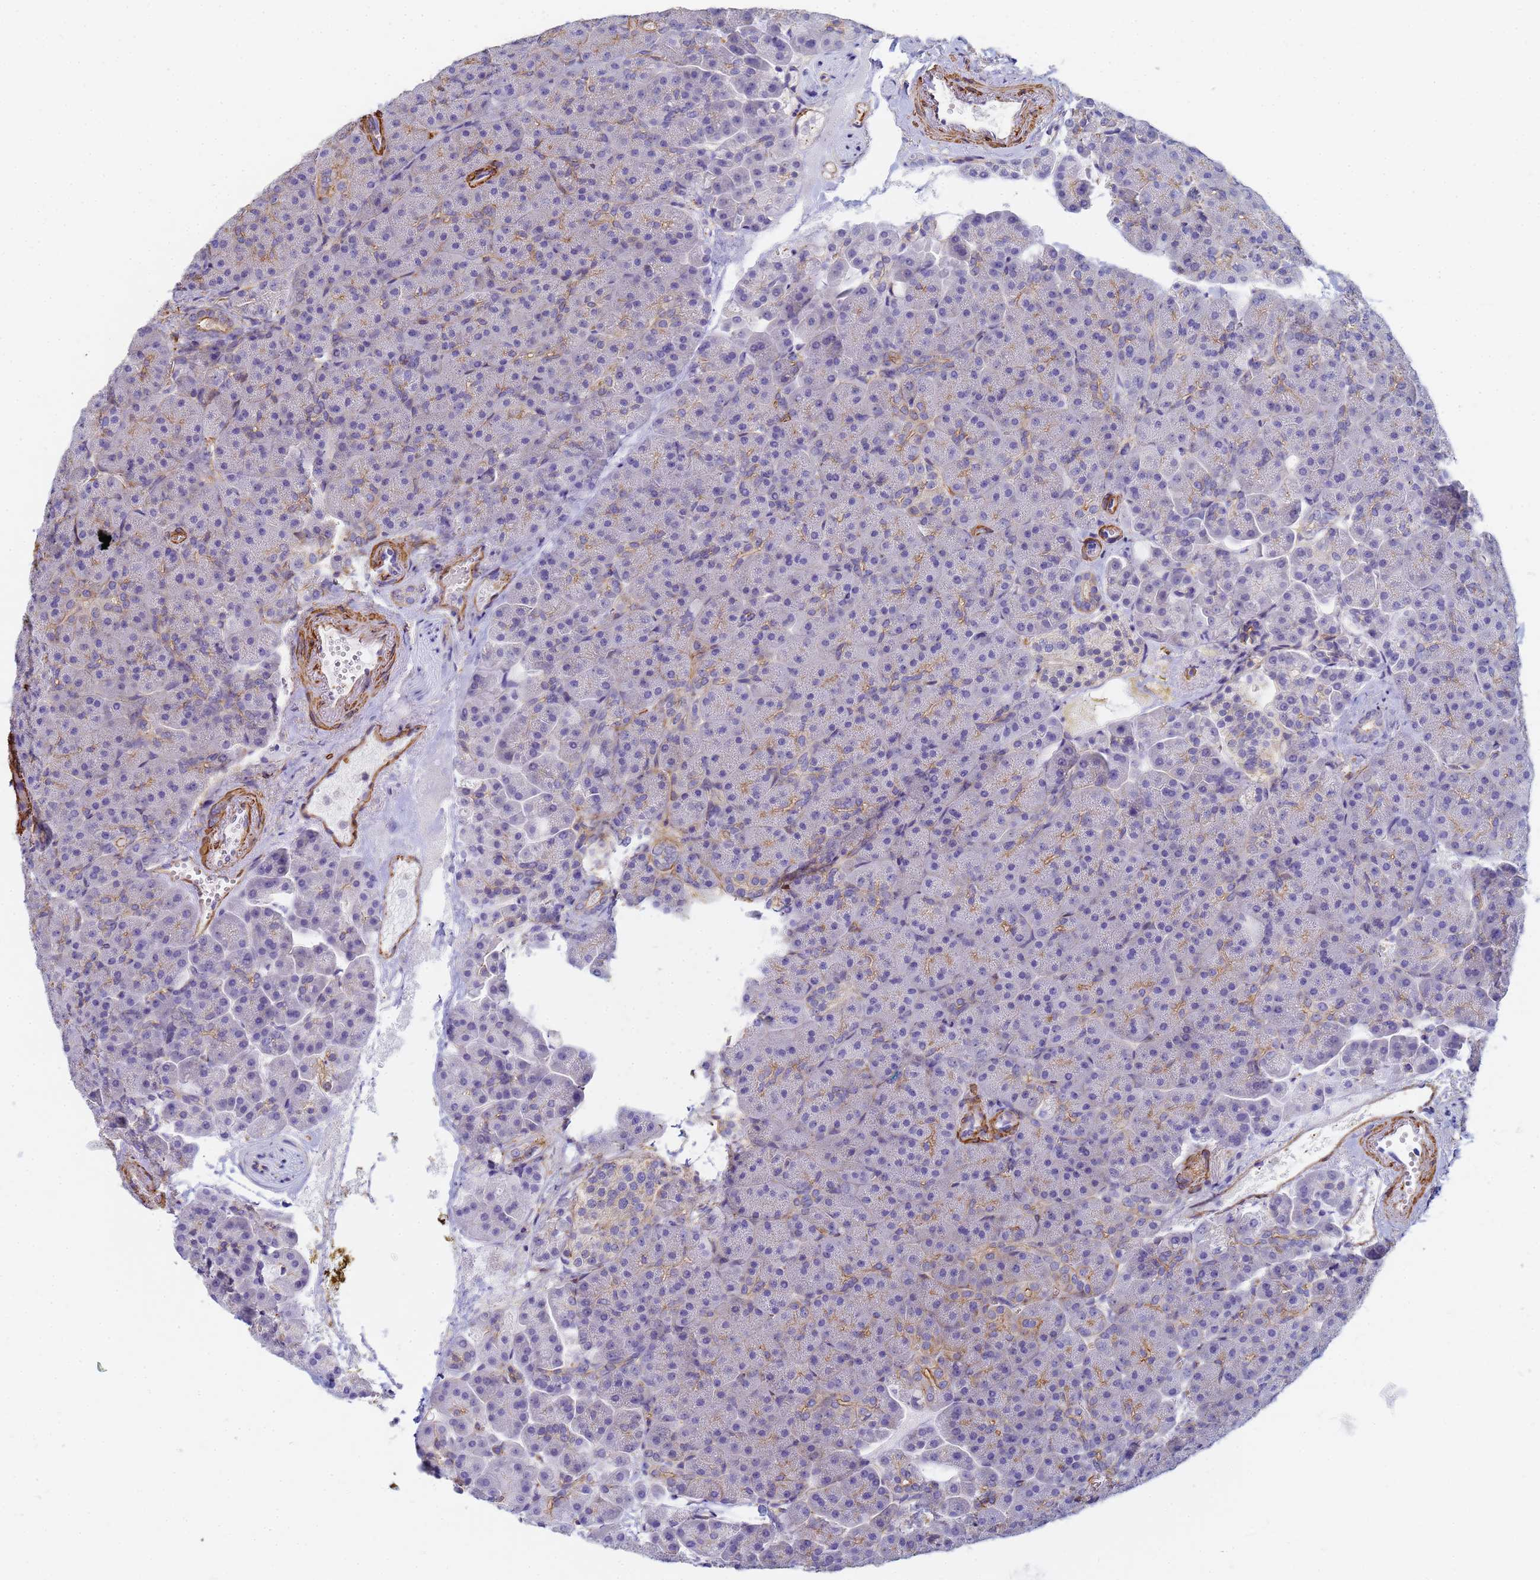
{"staining": {"intensity": "moderate", "quantity": "25%-75%", "location": "cytoplasmic/membranous"}, "tissue": "pancreas", "cell_type": "Exocrine glandular cells", "image_type": "normal", "snomed": [{"axis": "morphology", "description": "Normal tissue, NOS"}, {"axis": "topography", "description": "Pancreas"}], "caption": "A high-resolution histopathology image shows immunohistochemistry staining of unremarkable pancreas, which displays moderate cytoplasmic/membranous positivity in about 25%-75% of exocrine glandular cells.", "gene": "TPM1", "patient": {"sex": "female", "age": 74}}